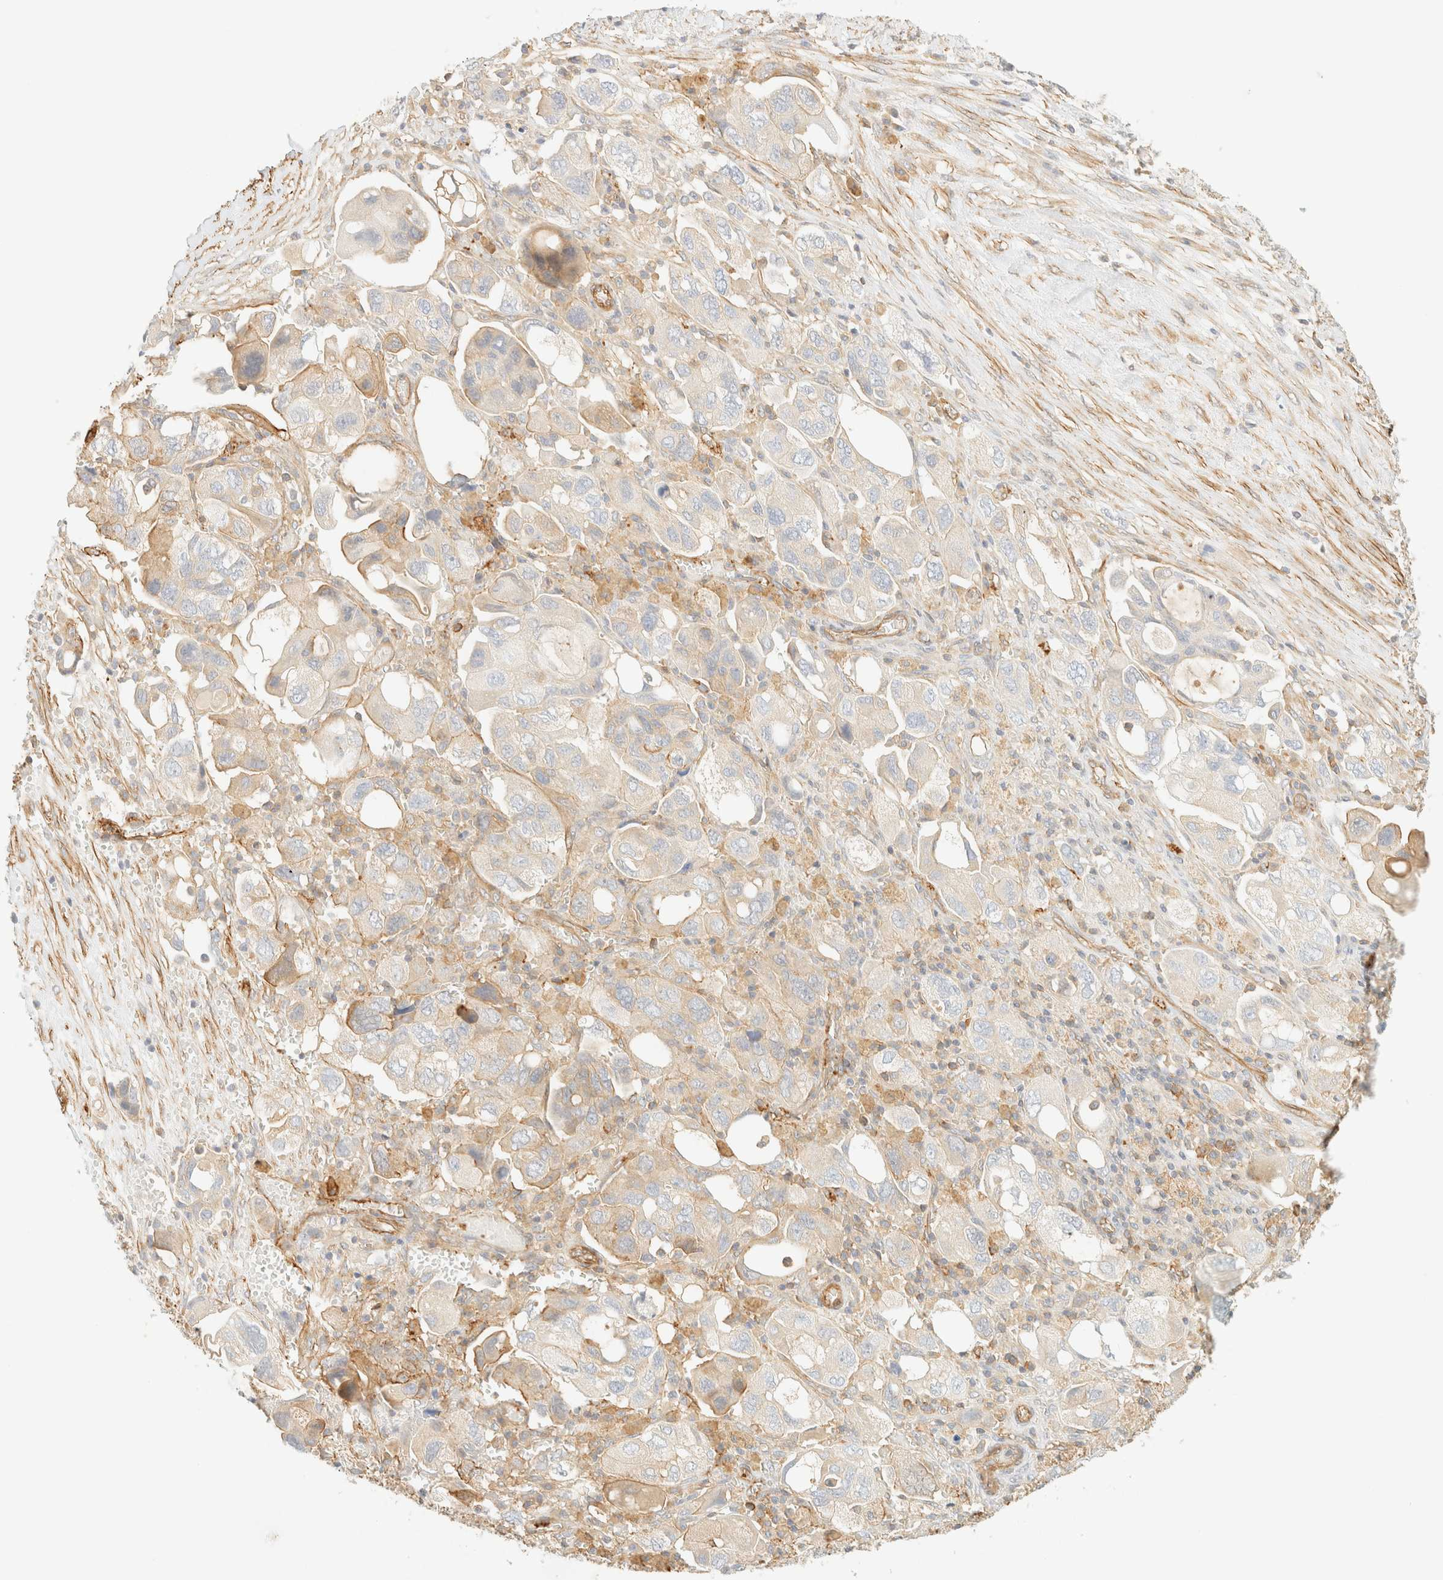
{"staining": {"intensity": "weak", "quantity": "<25%", "location": "cytoplasmic/membranous"}, "tissue": "ovarian cancer", "cell_type": "Tumor cells", "image_type": "cancer", "snomed": [{"axis": "morphology", "description": "Carcinoma, NOS"}, {"axis": "morphology", "description": "Cystadenocarcinoma, serous, NOS"}, {"axis": "topography", "description": "Ovary"}], "caption": "Immunohistochemistry (IHC) histopathology image of human ovarian carcinoma stained for a protein (brown), which exhibits no expression in tumor cells.", "gene": "OTOP2", "patient": {"sex": "female", "age": 69}}